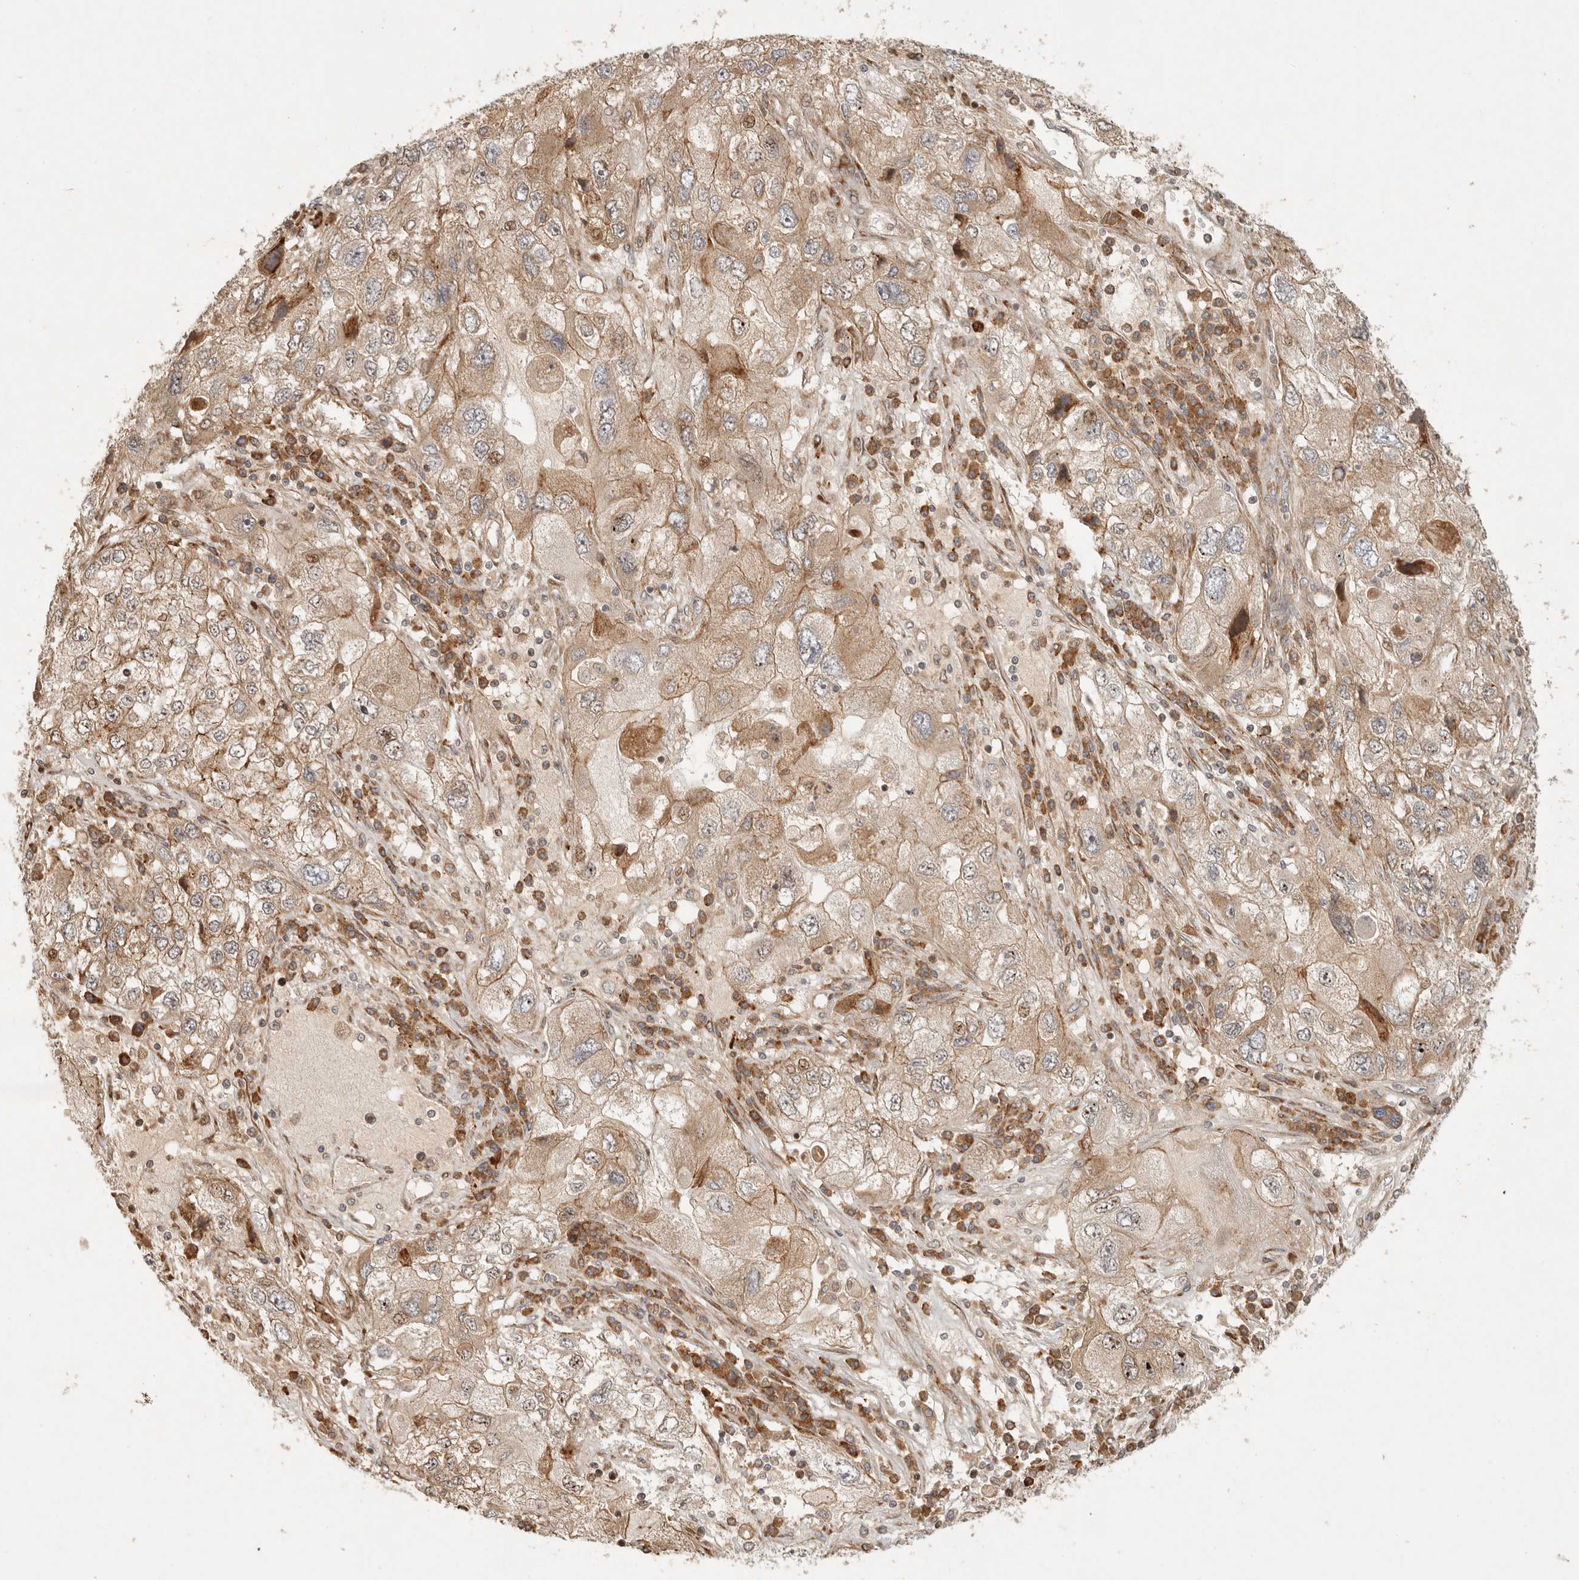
{"staining": {"intensity": "moderate", "quantity": ">75%", "location": "cytoplasmic/membranous,nuclear"}, "tissue": "endometrial cancer", "cell_type": "Tumor cells", "image_type": "cancer", "snomed": [{"axis": "morphology", "description": "Adenocarcinoma, NOS"}, {"axis": "topography", "description": "Endometrium"}], "caption": "Adenocarcinoma (endometrial) stained for a protein reveals moderate cytoplasmic/membranous and nuclear positivity in tumor cells. The staining is performed using DAB brown chromogen to label protein expression. The nuclei are counter-stained blue using hematoxylin.", "gene": "KLHL38", "patient": {"sex": "female", "age": 49}}